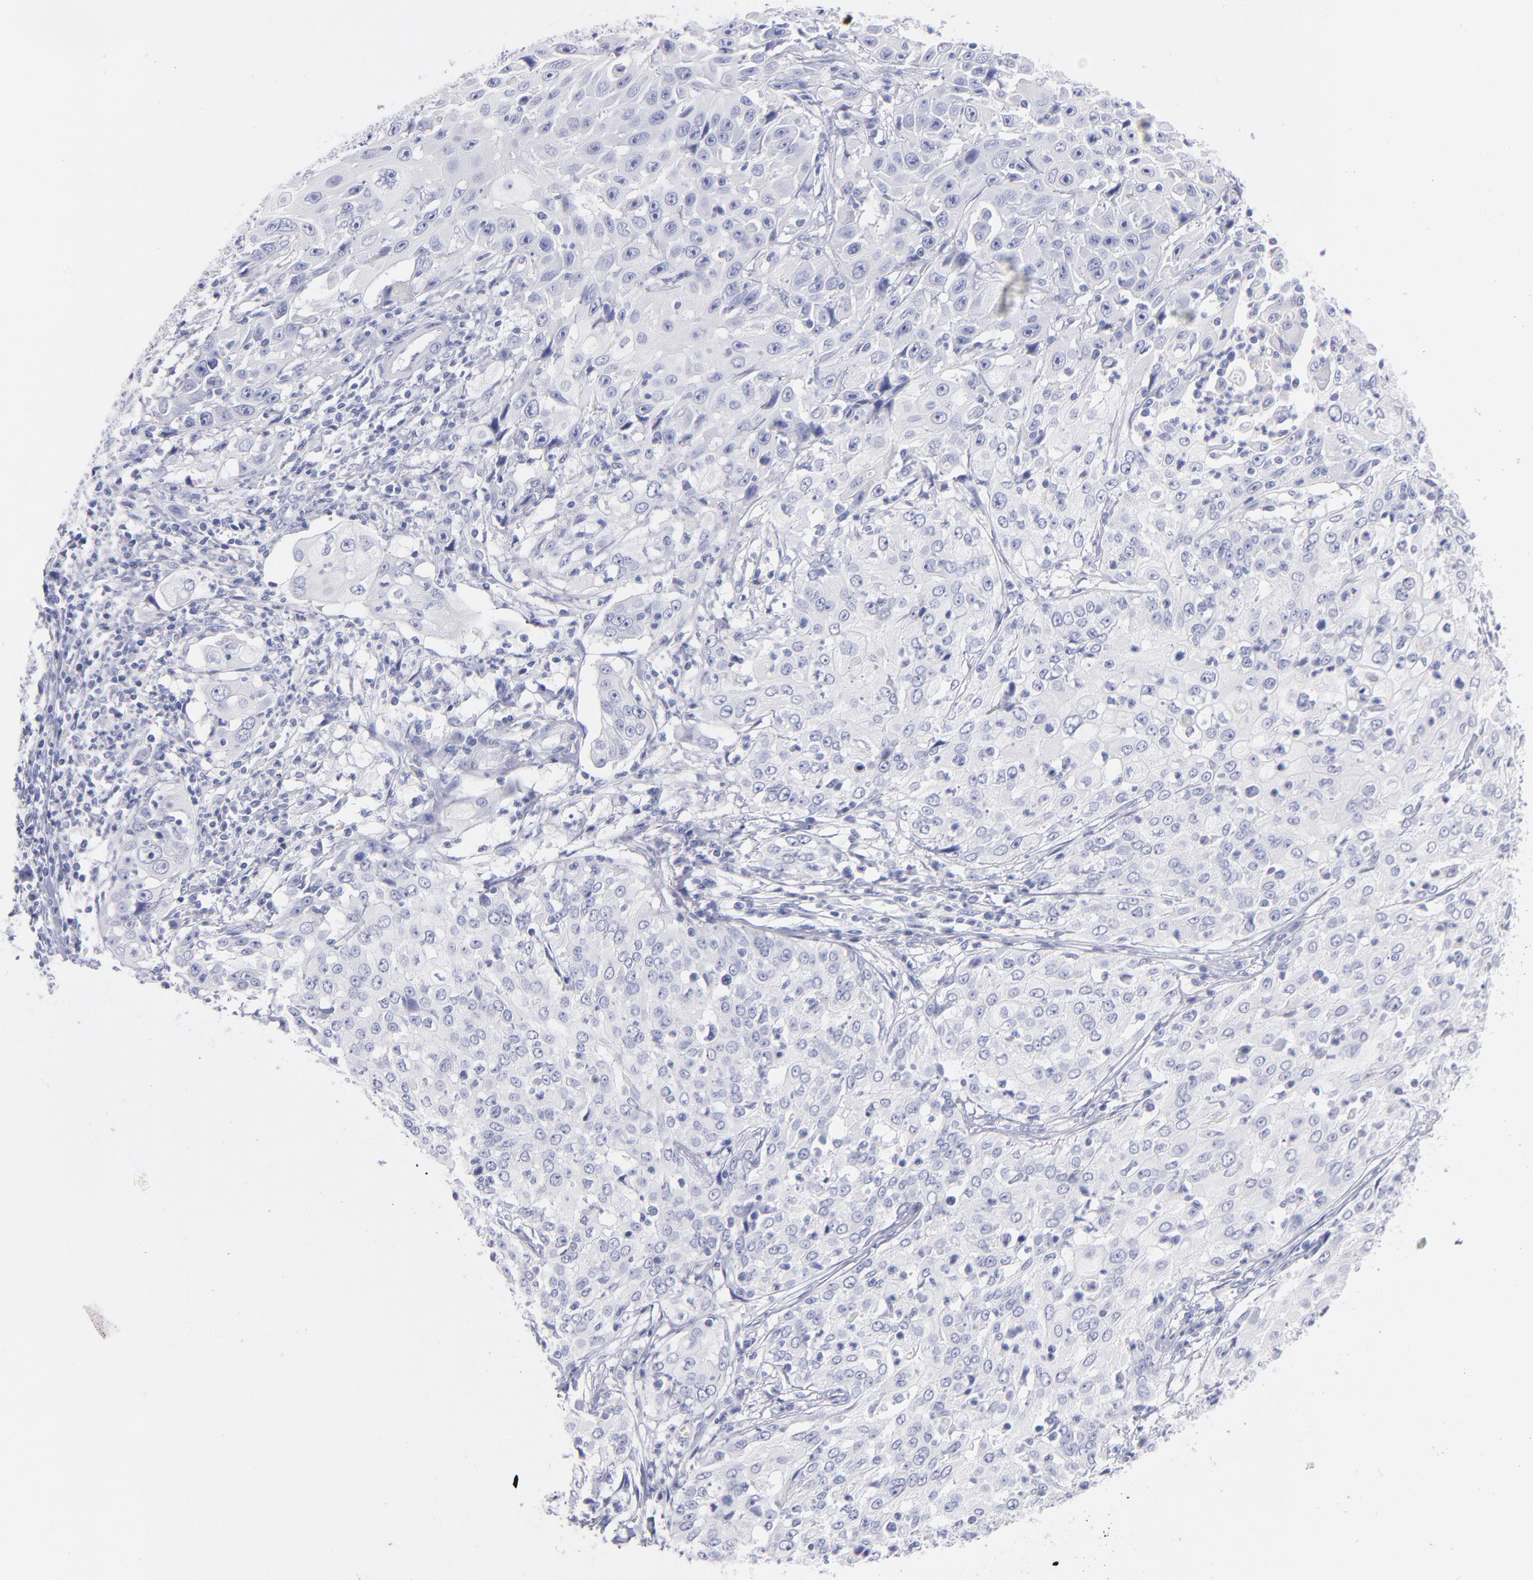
{"staining": {"intensity": "negative", "quantity": "none", "location": "none"}, "tissue": "cervical cancer", "cell_type": "Tumor cells", "image_type": "cancer", "snomed": [{"axis": "morphology", "description": "Squamous cell carcinoma, NOS"}, {"axis": "topography", "description": "Cervix"}], "caption": "DAB (3,3'-diaminobenzidine) immunohistochemical staining of cervical cancer reveals no significant expression in tumor cells. (DAB (3,3'-diaminobenzidine) immunohistochemistry with hematoxylin counter stain).", "gene": "SCGN", "patient": {"sex": "female", "age": 39}}